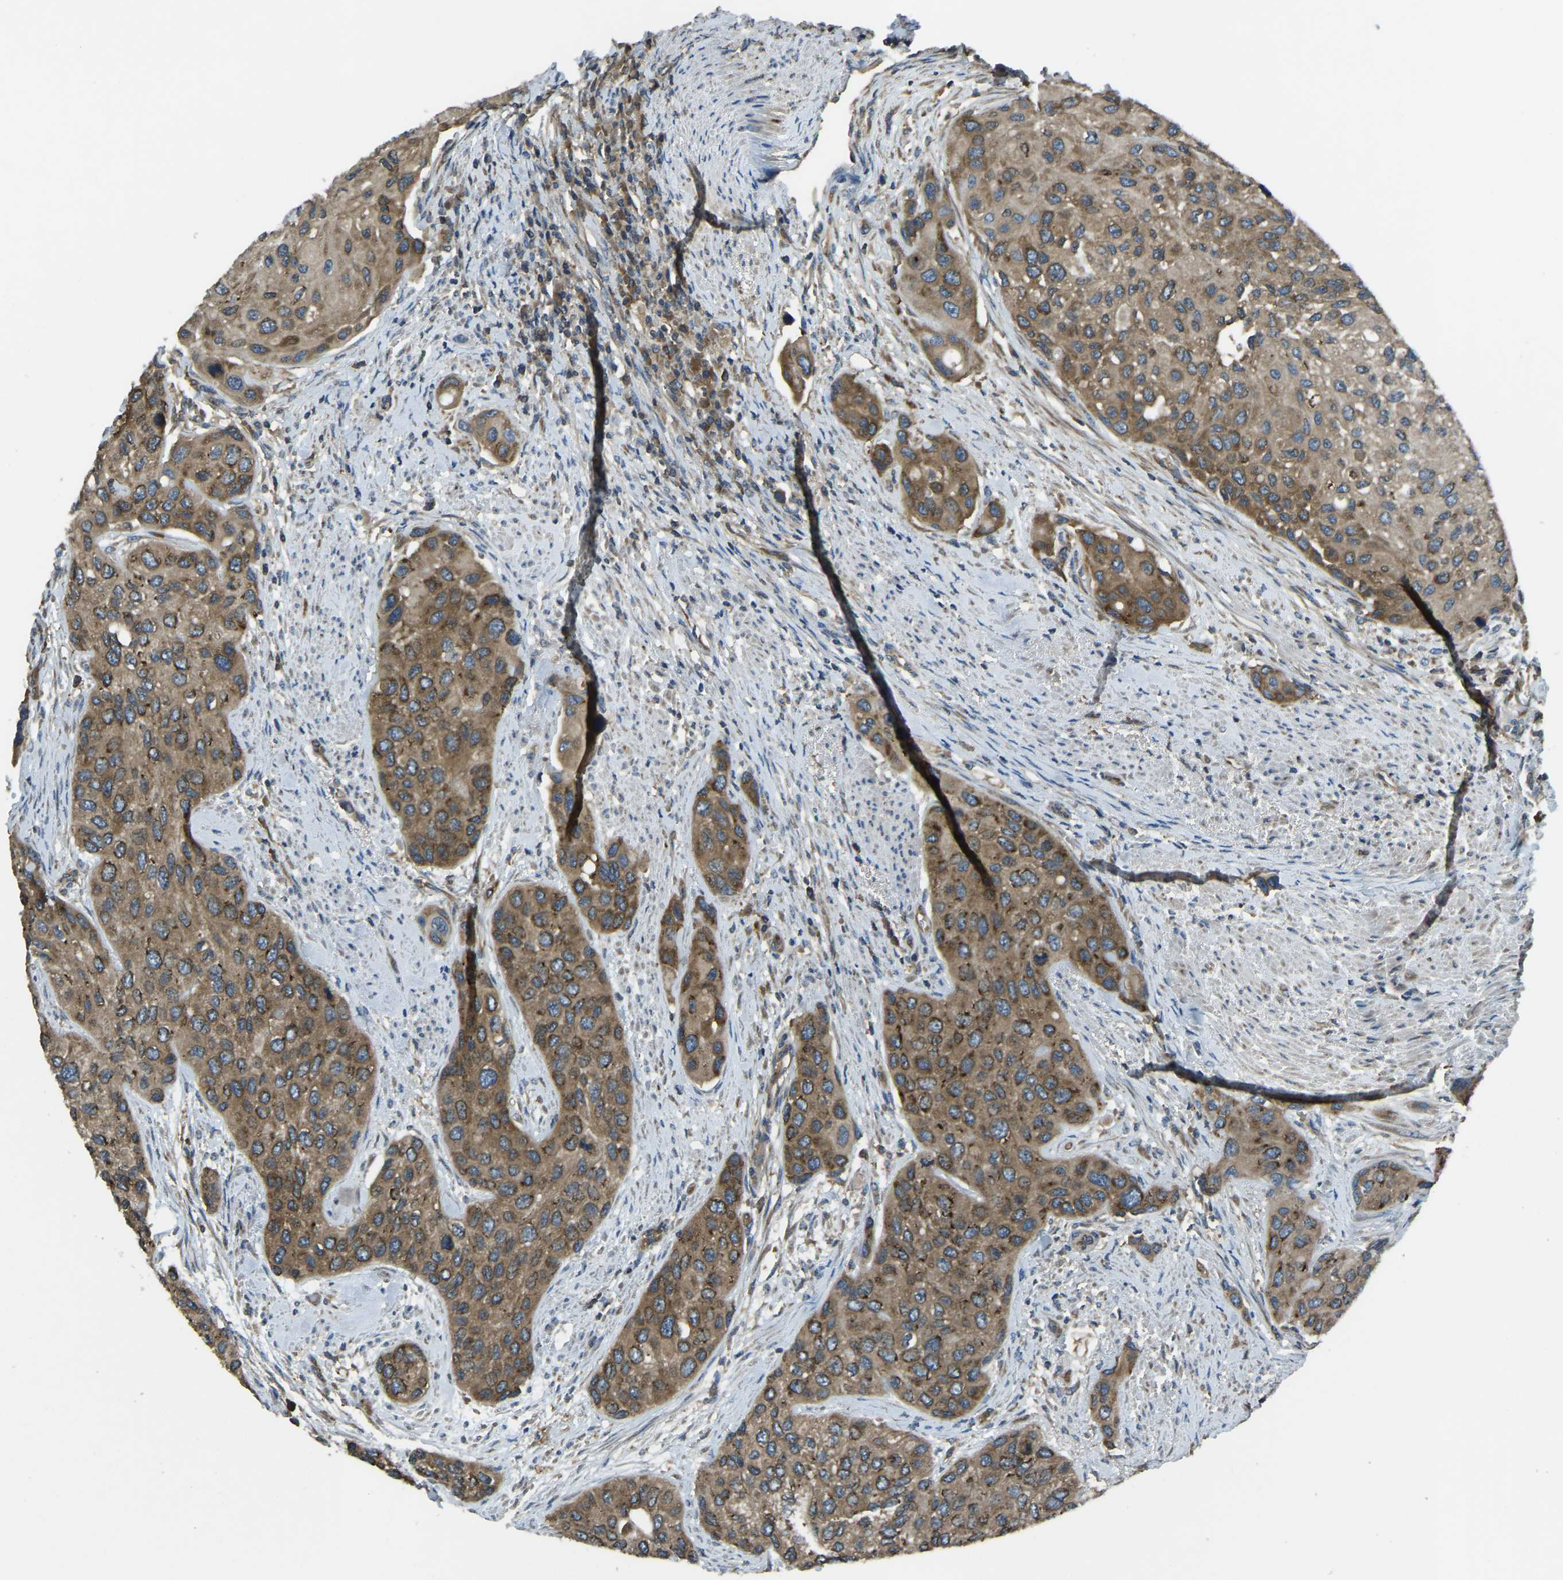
{"staining": {"intensity": "moderate", "quantity": ">75%", "location": "cytoplasmic/membranous"}, "tissue": "urothelial cancer", "cell_type": "Tumor cells", "image_type": "cancer", "snomed": [{"axis": "morphology", "description": "Urothelial carcinoma, High grade"}, {"axis": "topography", "description": "Urinary bladder"}], "caption": "Protein analysis of high-grade urothelial carcinoma tissue reveals moderate cytoplasmic/membranous positivity in approximately >75% of tumor cells.", "gene": "AIMP1", "patient": {"sex": "female", "age": 56}}